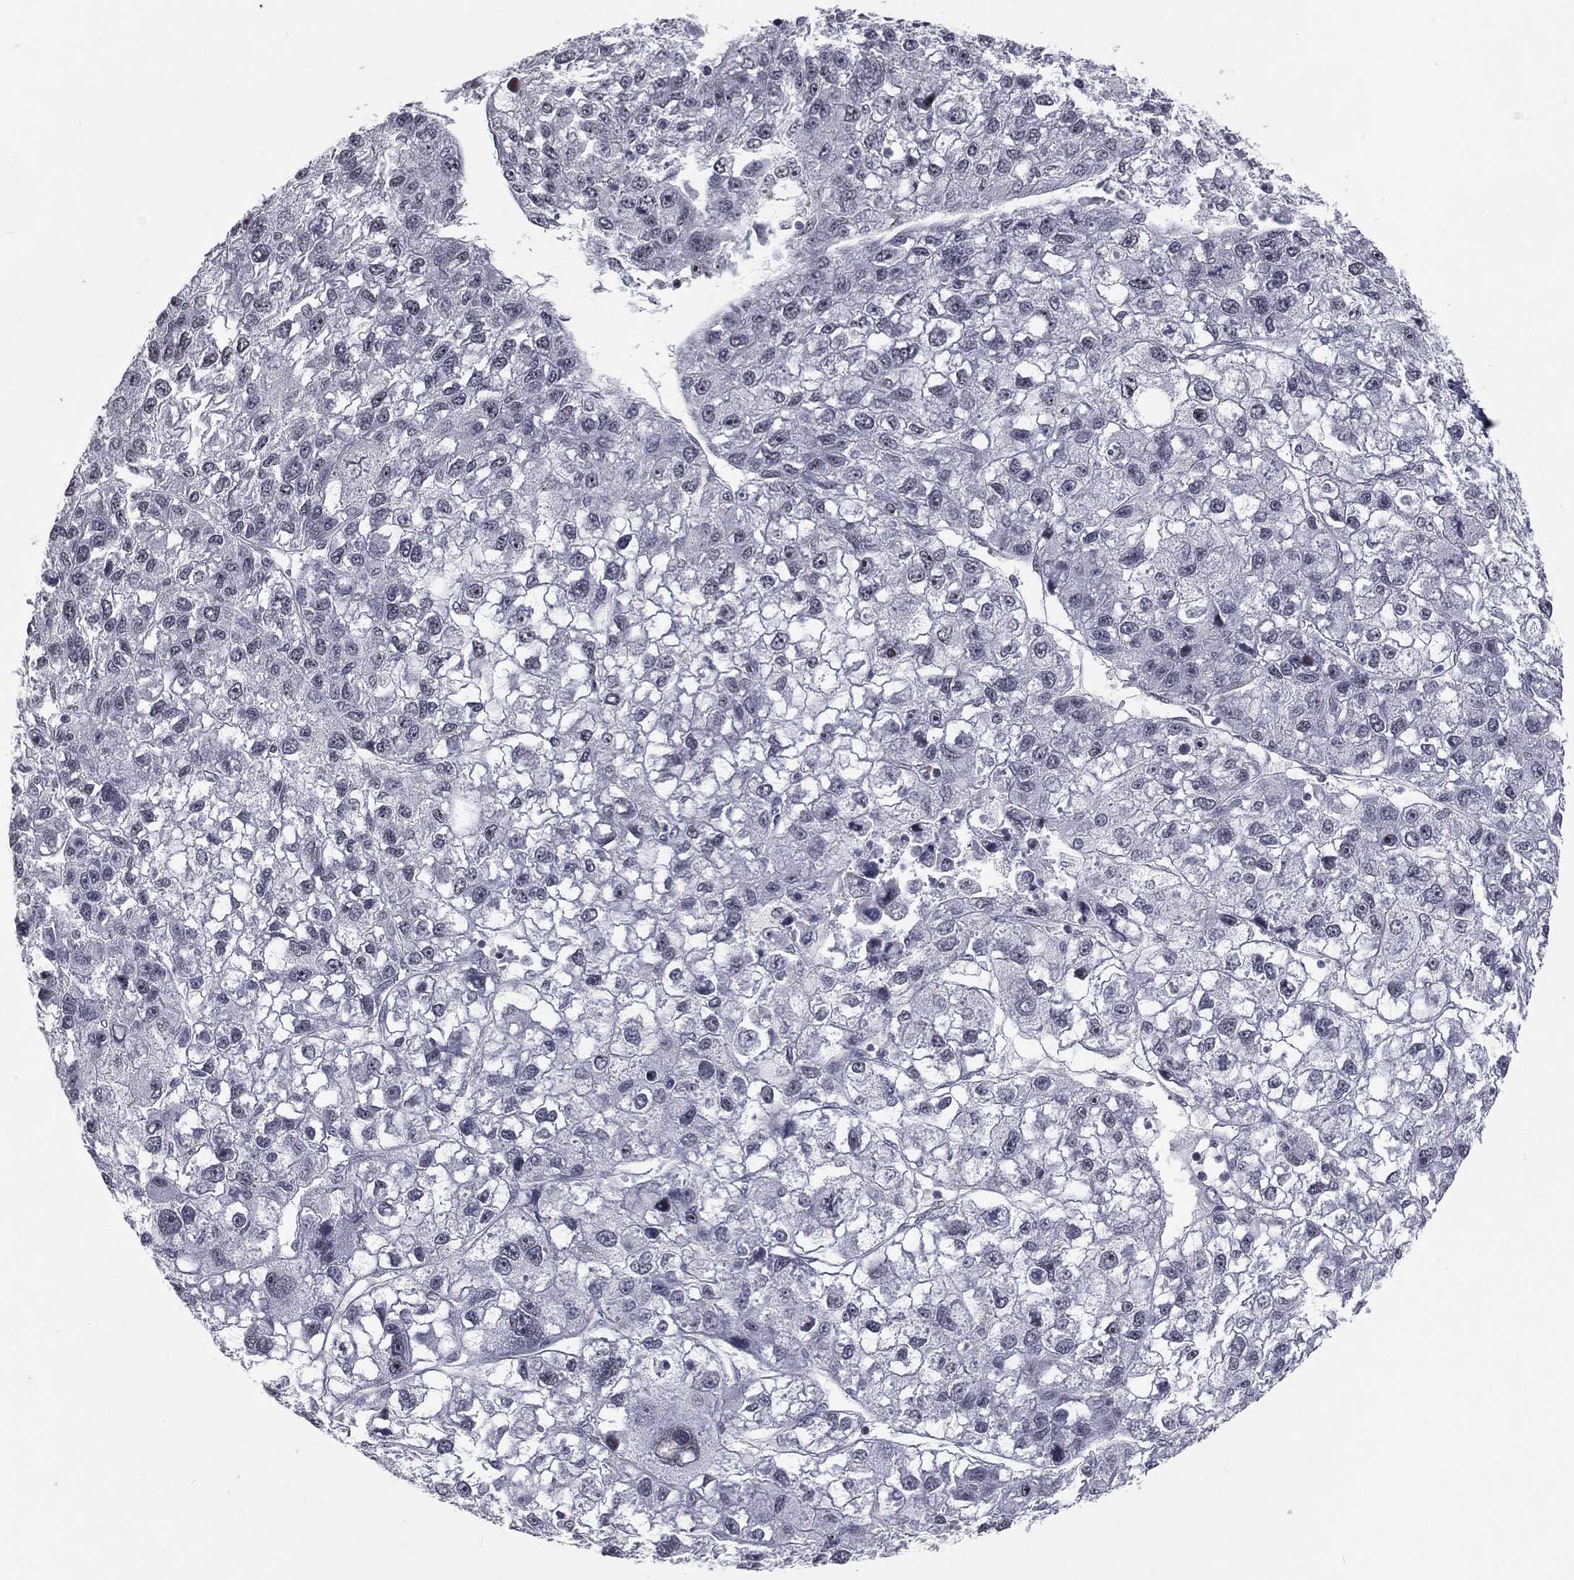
{"staining": {"intensity": "negative", "quantity": "none", "location": "none"}, "tissue": "liver cancer", "cell_type": "Tumor cells", "image_type": "cancer", "snomed": [{"axis": "morphology", "description": "Carcinoma, Hepatocellular, NOS"}, {"axis": "topography", "description": "Liver"}], "caption": "High power microscopy micrograph of an immunohistochemistry micrograph of liver cancer (hepatocellular carcinoma), revealing no significant positivity in tumor cells.", "gene": "MORC2", "patient": {"sex": "male", "age": 56}}